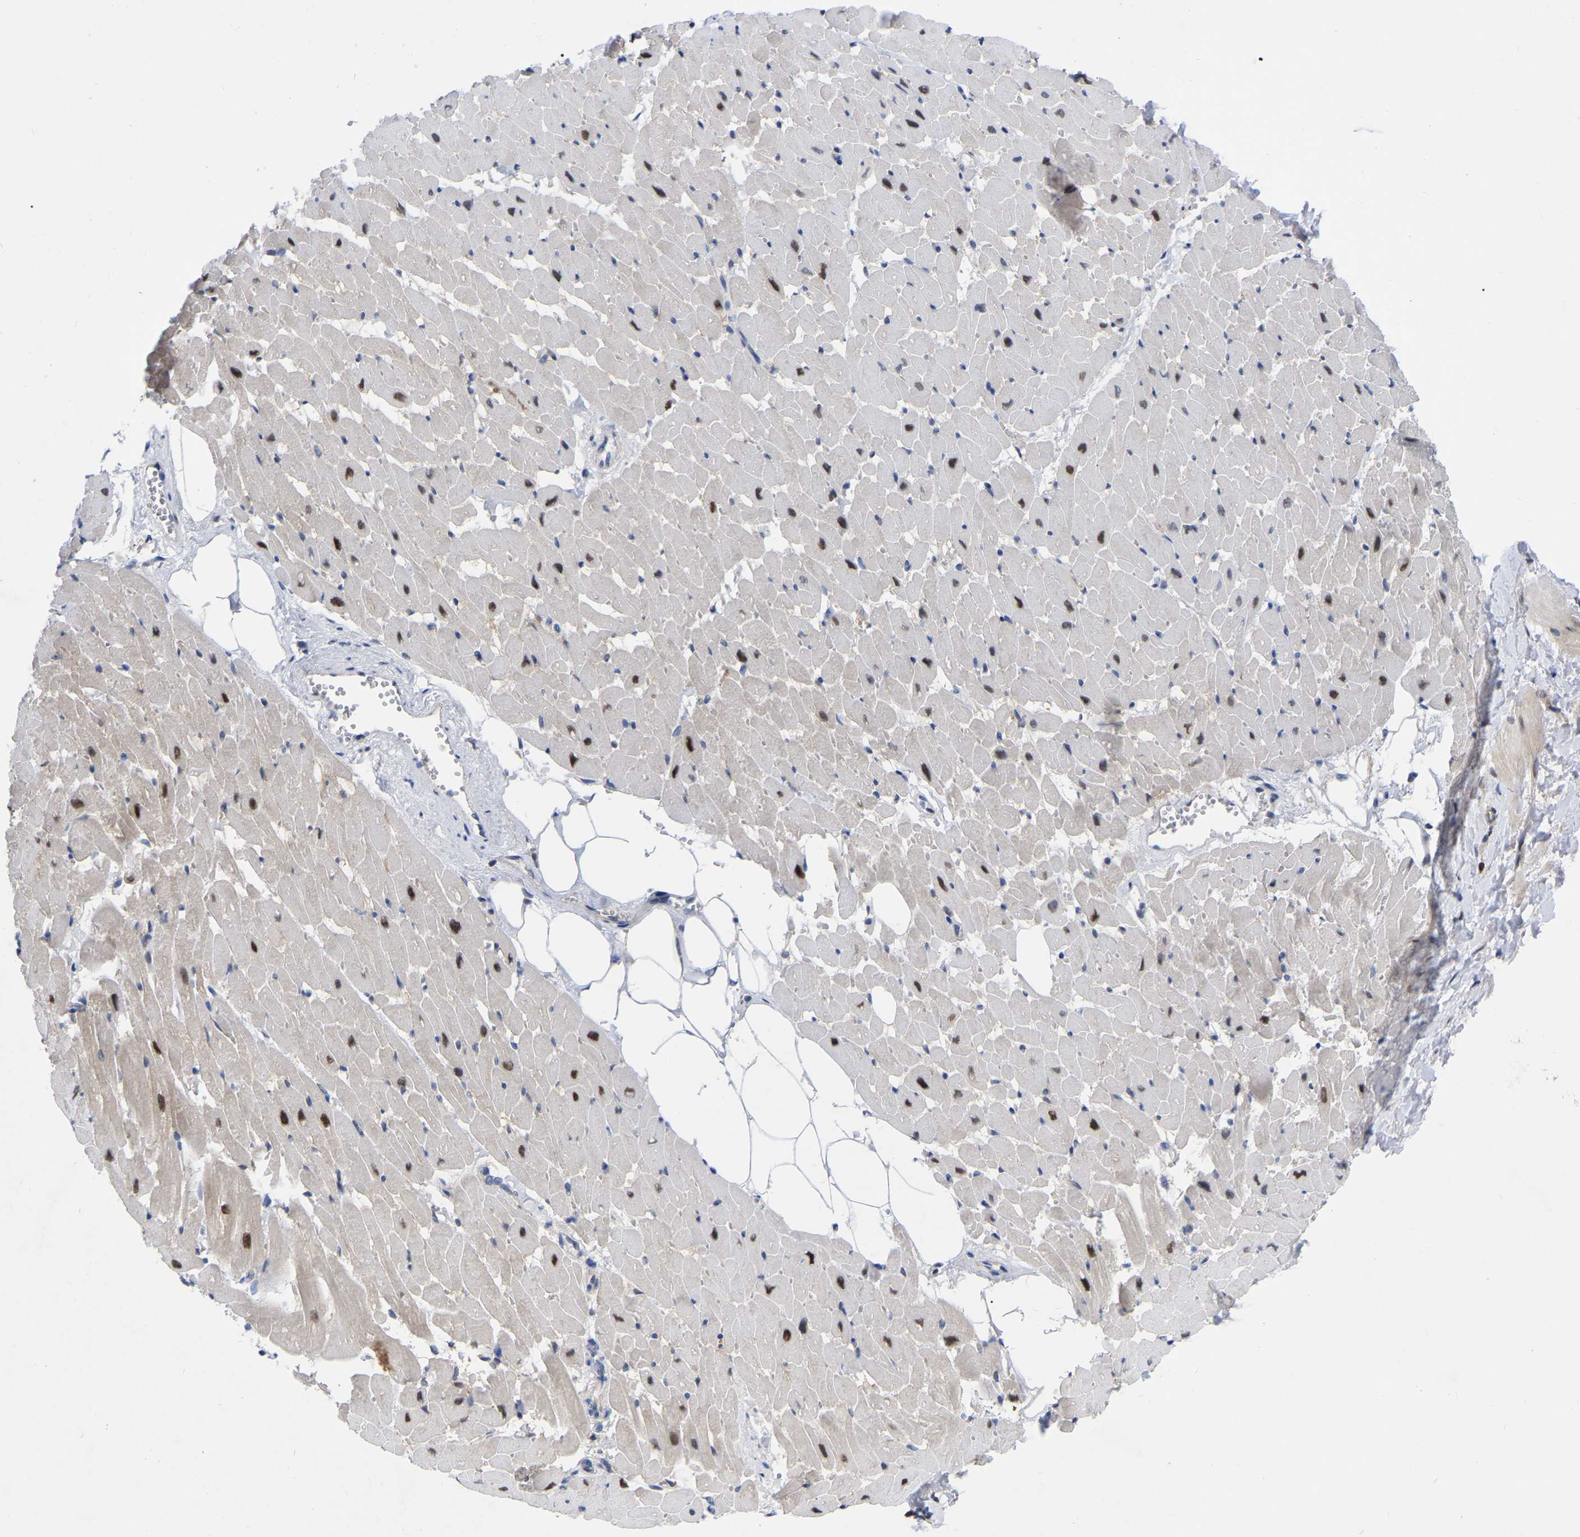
{"staining": {"intensity": "moderate", "quantity": "<25%", "location": "nuclear"}, "tissue": "heart muscle", "cell_type": "Cardiomyocytes", "image_type": "normal", "snomed": [{"axis": "morphology", "description": "Normal tissue, NOS"}, {"axis": "topography", "description": "Heart"}], "caption": "Immunohistochemistry (IHC) micrograph of normal heart muscle: human heart muscle stained using immunohistochemistry displays low levels of moderate protein expression localized specifically in the nuclear of cardiomyocytes, appearing as a nuclear brown color.", "gene": "UBE4B", "patient": {"sex": "female", "age": 19}}